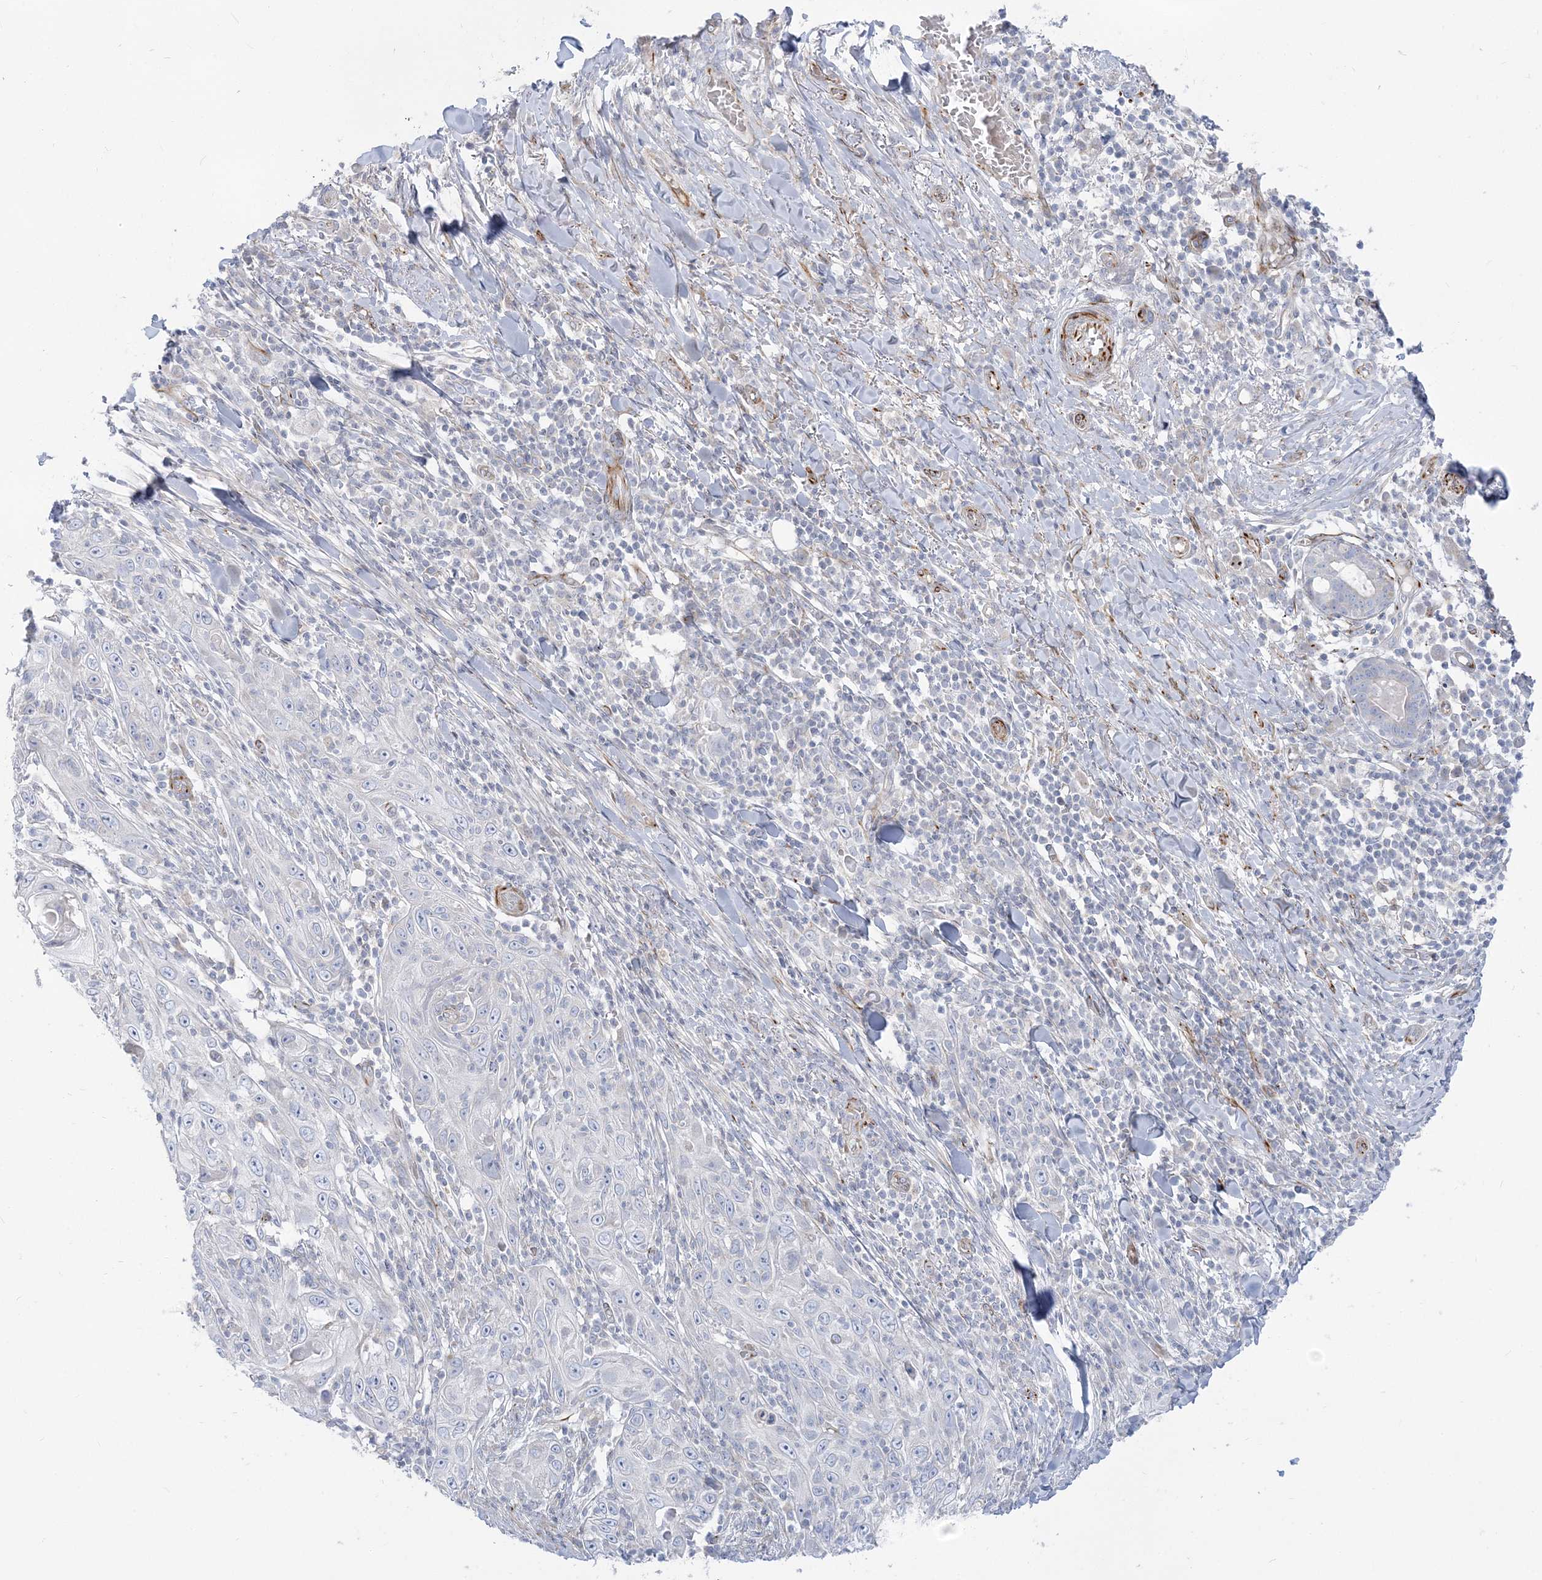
{"staining": {"intensity": "negative", "quantity": "none", "location": "none"}, "tissue": "skin cancer", "cell_type": "Tumor cells", "image_type": "cancer", "snomed": [{"axis": "morphology", "description": "Squamous cell carcinoma, NOS"}, {"axis": "topography", "description": "Skin"}], "caption": "Tumor cells show no significant protein expression in skin cancer (squamous cell carcinoma). (Stains: DAB (3,3'-diaminobenzidine) immunohistochemistry with hematoxylin counter stain, Microscopy: brightfield microscopy at high magnification).", "gene": "GPAT2", "patient": {"sex": "female", "age": 88}}